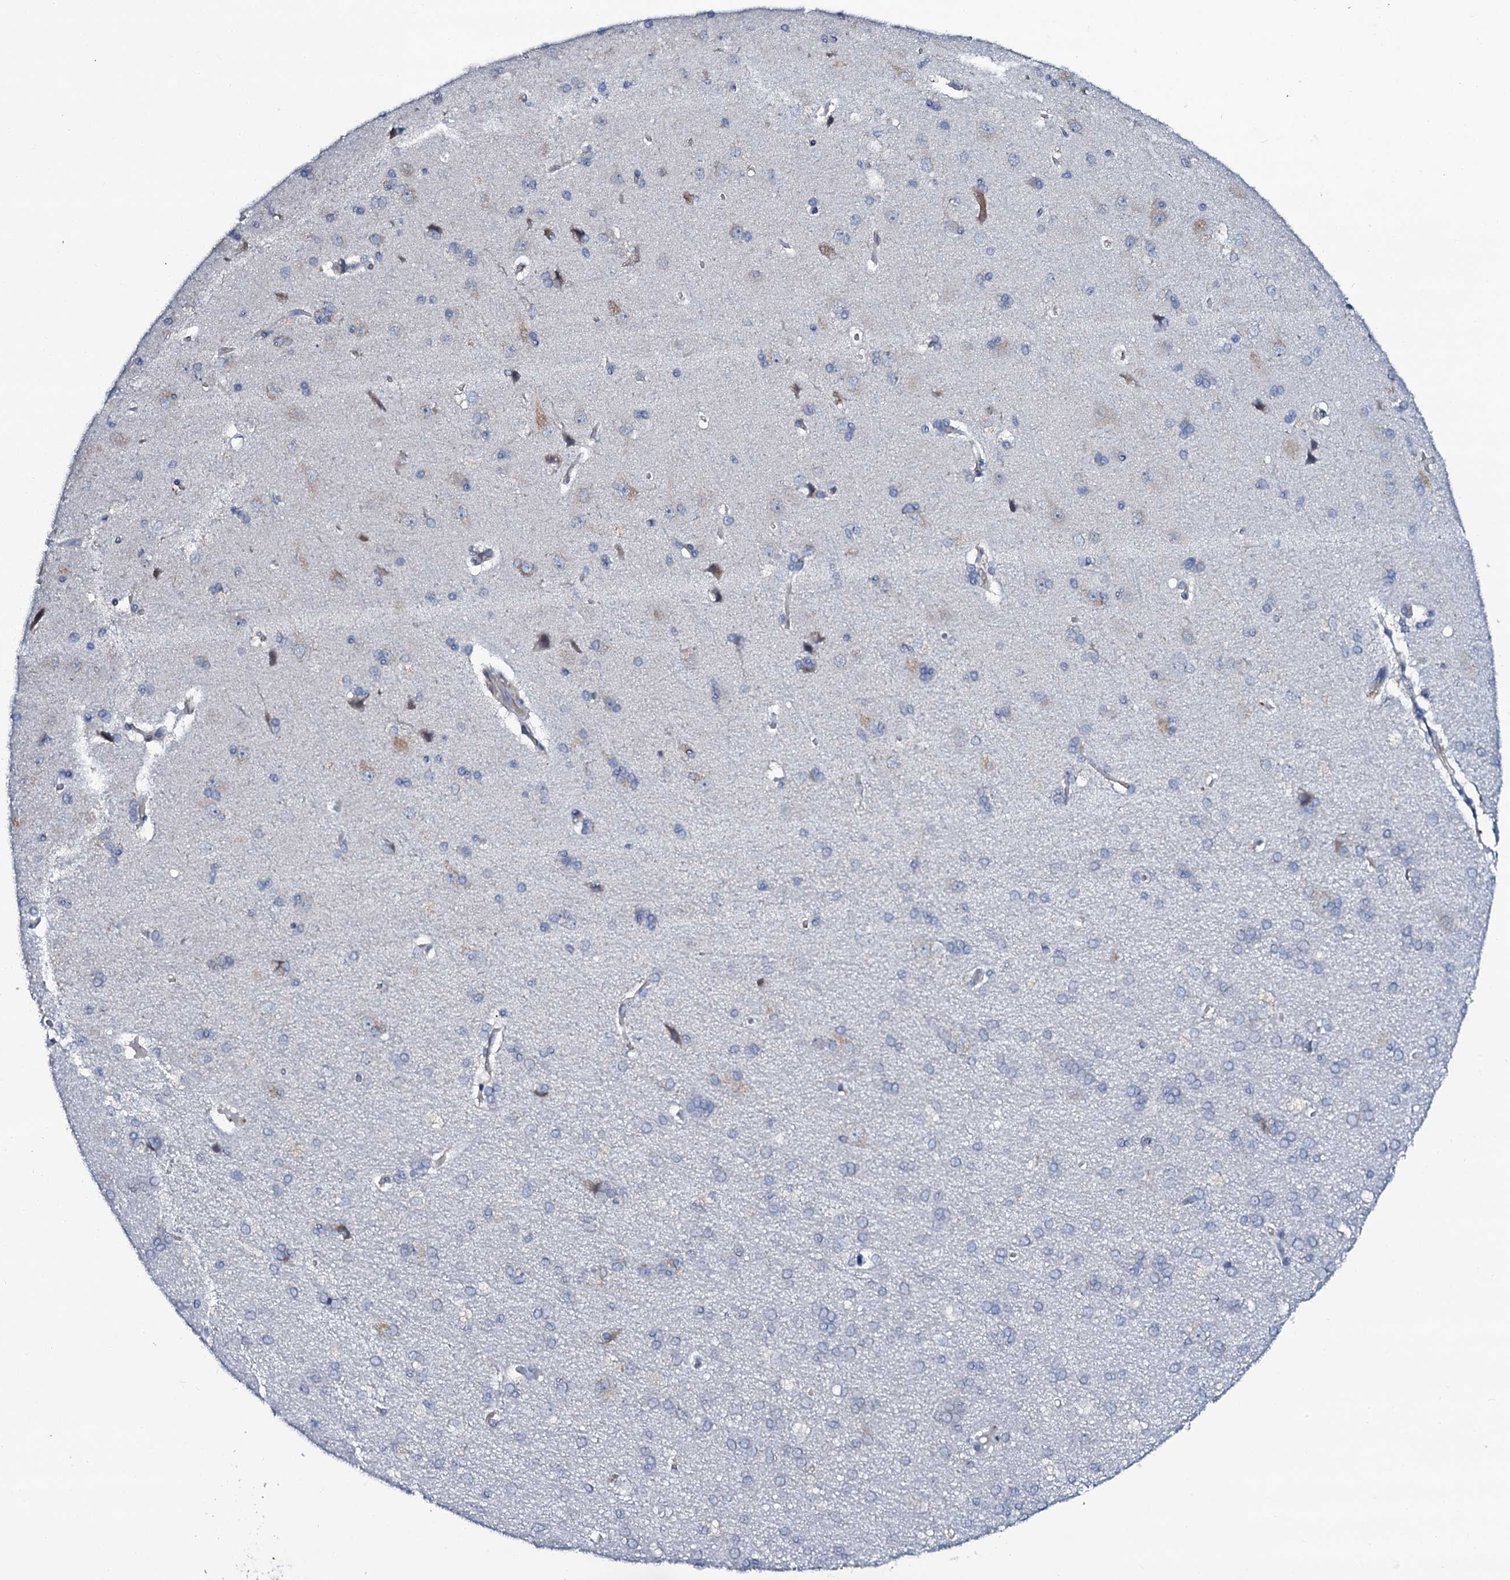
{"staining": {"intensity": "negative", "quantity": "none", "location": "none"}, "tissue": "cerebral cortex", "cell_type": "Endothelial cells", "image_type": "normal", "snomed": [{"axis": "morphology", "description": "Normal tissue, NOS"}, {"axis": "topography", "description": "Cerebral cortex"}], "caption": "An immunohistochemistry (IHC) micrograph of normal cerebral cortex is shown. There is no staining in endothelial cells of cerebral cortex.", "gene": "C10orf88", "patient": {"sex": "male", "age": 62}}